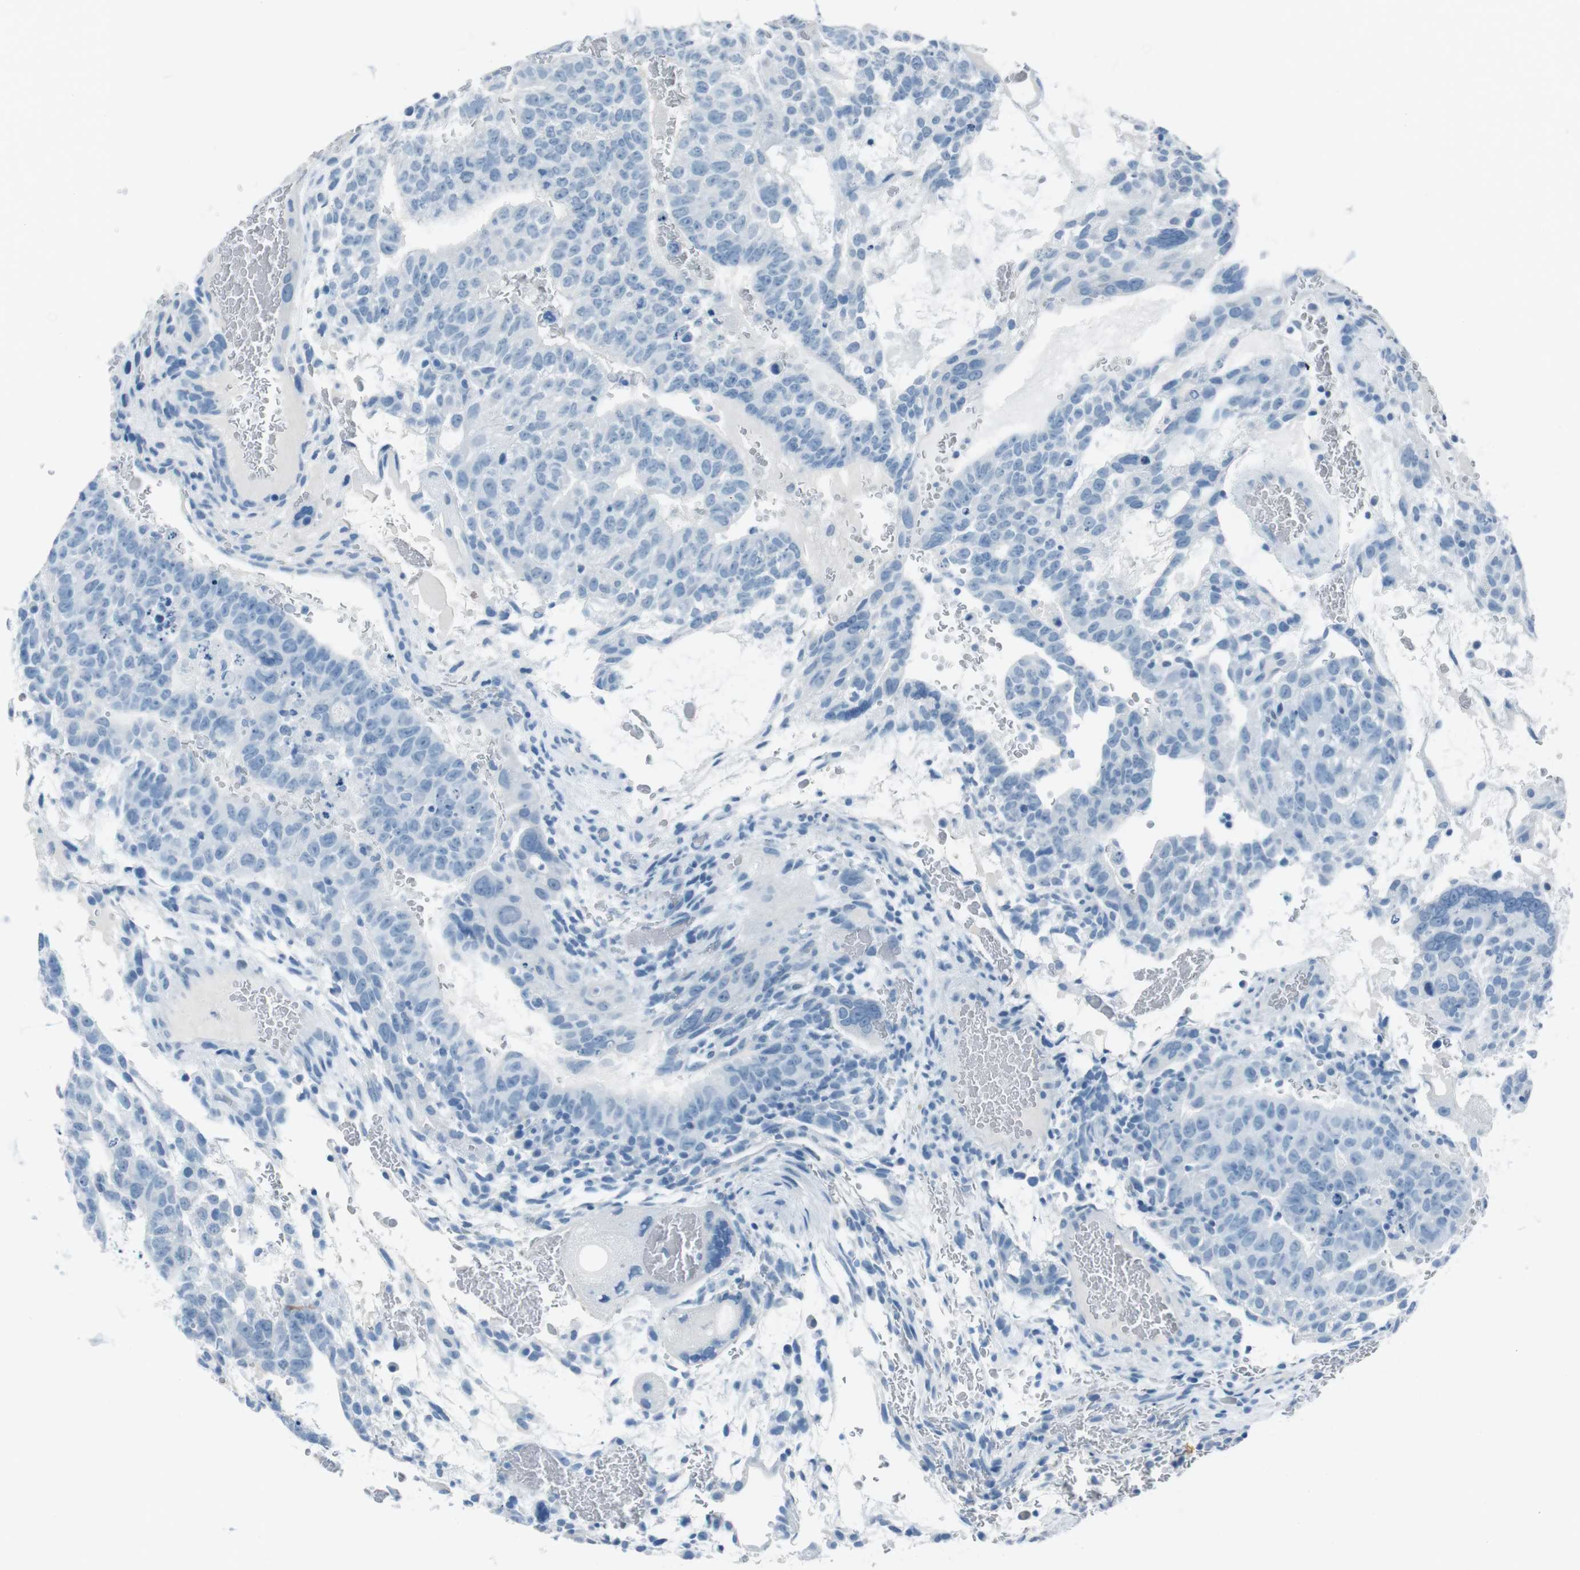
{"staining": {"intensity": "negative", "quantity": "none", "location": "none"}, "tissue": "testis cancer", "cell_type": "Tumor cells", "image_type": "cancer", "snomed": [{"axis": "morphology", "description": "Seminoma, NOS"}, {"axis": "morphology", "description": "Carcinoma, Embryonal, NOS"}, {"axis": "topography", "description": "Testis"}], "caption": "Tumor cells are negative for brown protein staining in testis seminoma.", "gene": "TMEM207", "patient": {"sex": "male", "age": 52}}